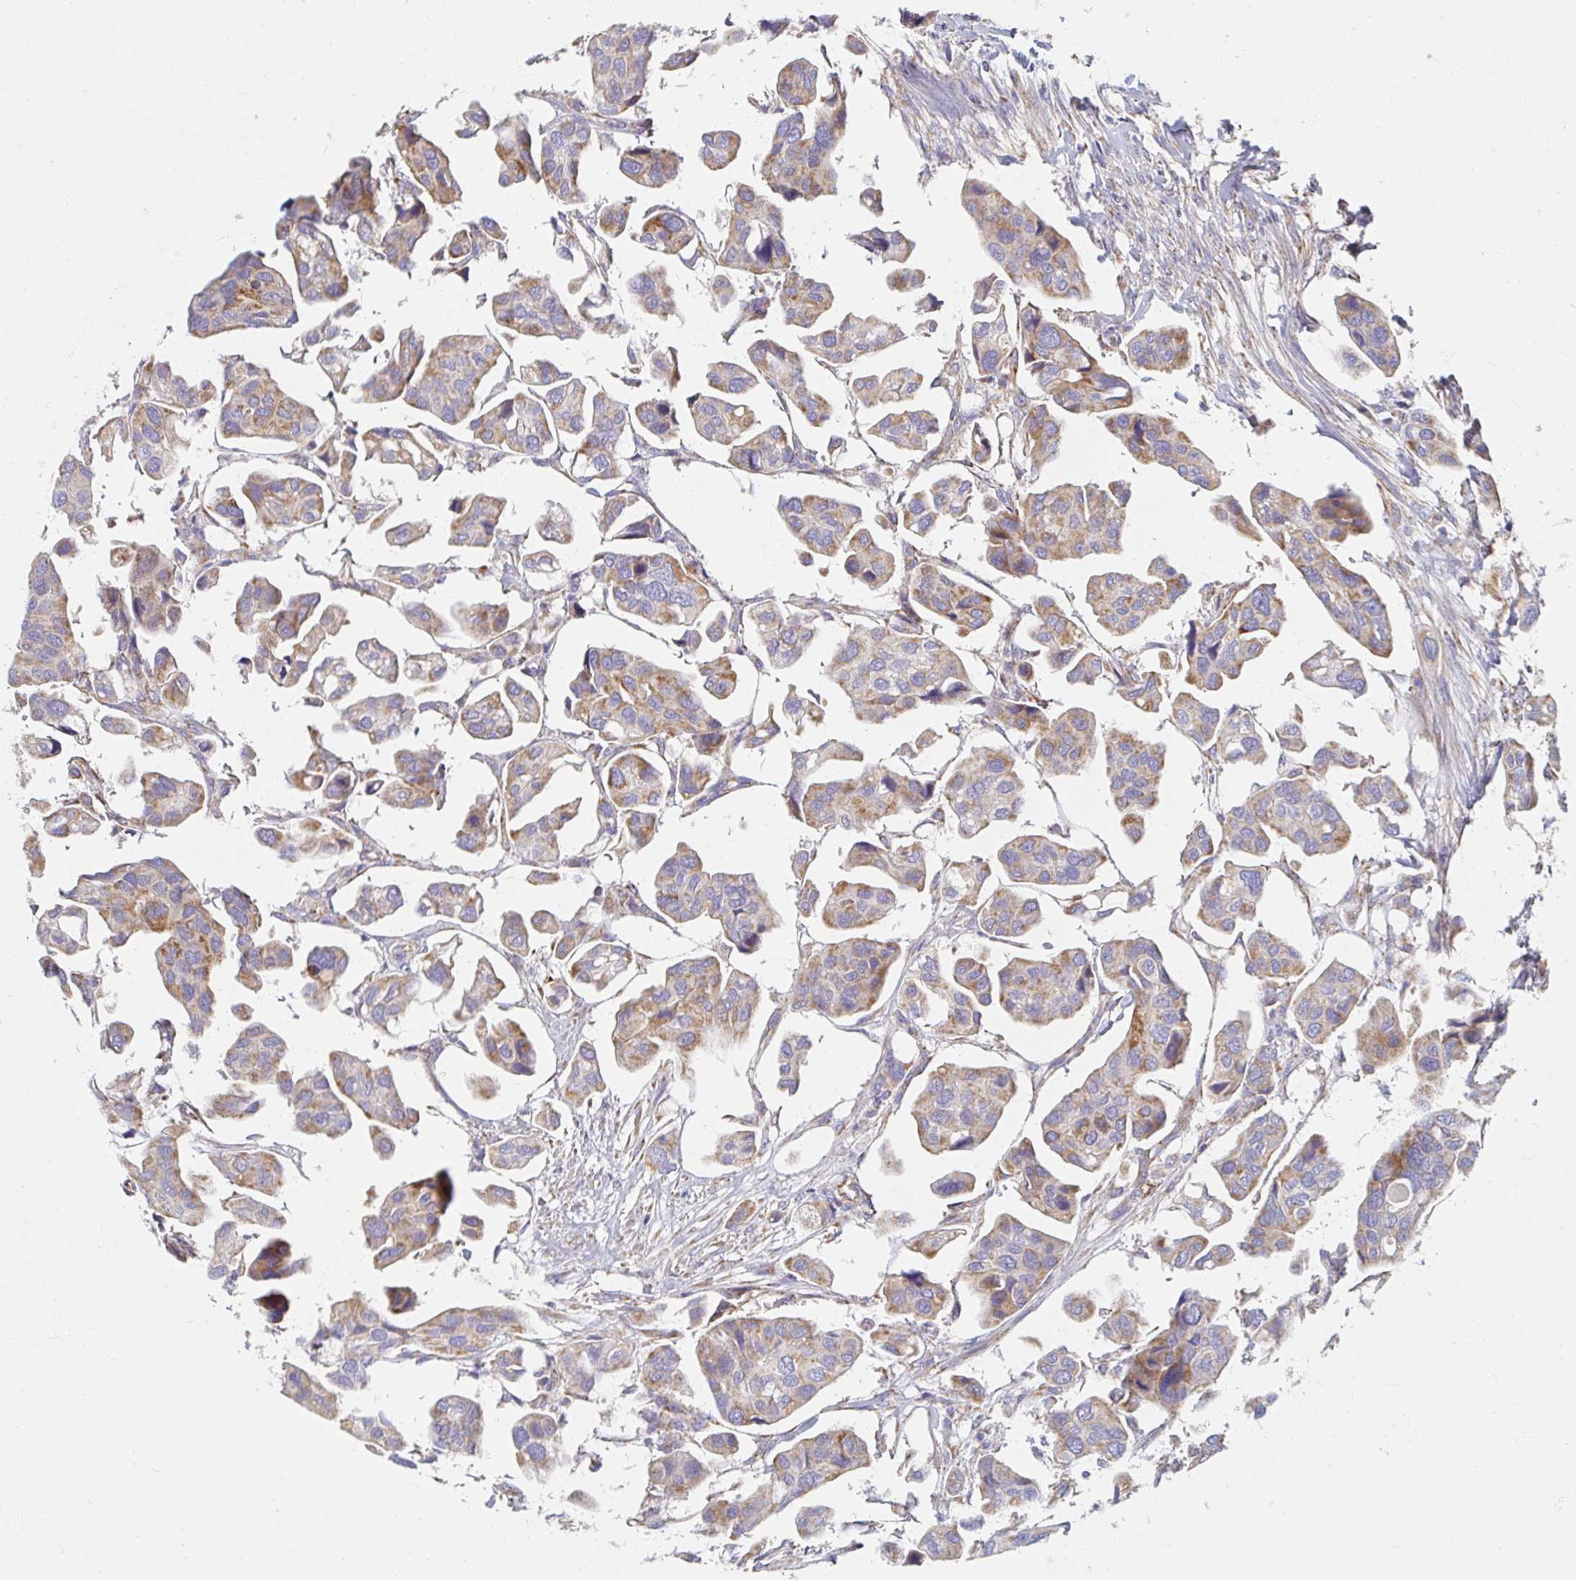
{"staining": {"intensity": "moderate", "quantity": ">75%", "location": "cytoplasmic/membranous"}, "tissue": "renal cancer", "cell_type": "Tumor cells", "image_type": "cancer", "snomed": [{"axis": "morphology", "description": "Adenocarcinoma, NOS"}, {"axis": "topography", "description": "Urinary bladder"}], "caption": "A brown stain shows moderate cytoplasmic/membranous positivity of a protein in human renal cancer tumor cells.", "gene": "MAVS", "patient": {"sex": "male", "age": 61}}